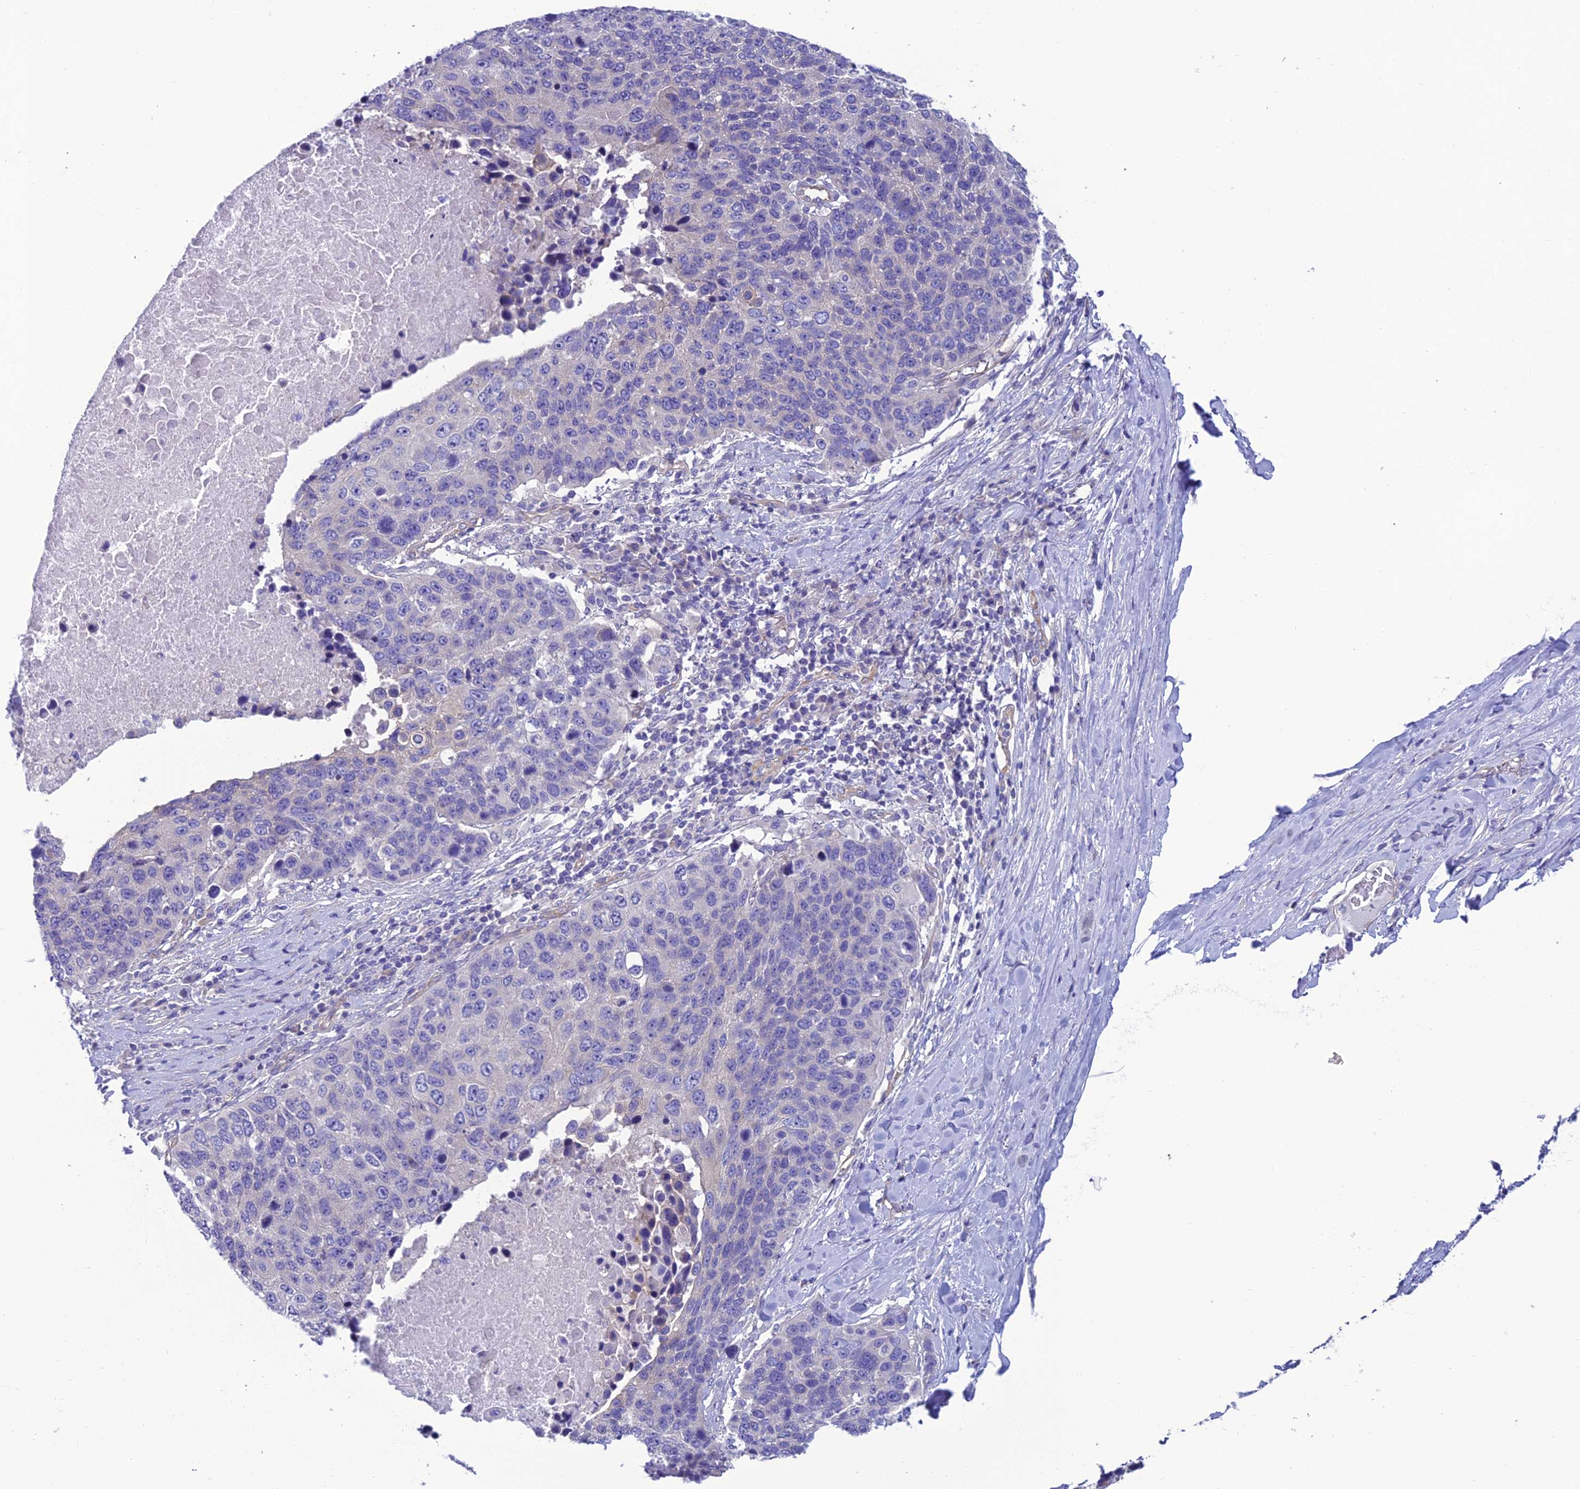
{"staining": {"intensity": "negative", "quantity": "none", "location": "none"}, "tissue": "lung cancer", "cell_type": "Tumor cells", "image_type": "cancer", "snomed": [{"axis": "morphology", "description": "Normal tissue, NOS"}, {"axis": "morphology", "description": "Squamous cell carcinoma, NOS"}, {"axis": "topography", "description": "Lymph node"}, {"axis": "topography", "description": "Lung"}], "caption": "Tumor cells show no significant protein staining in squamous cell carcinoma (lung). (DAB (3,3'-diaminobenzidine) IHC, high magnification).", "gene": "PPFIA3", "patient": {"sex": "male", "age": 66}}